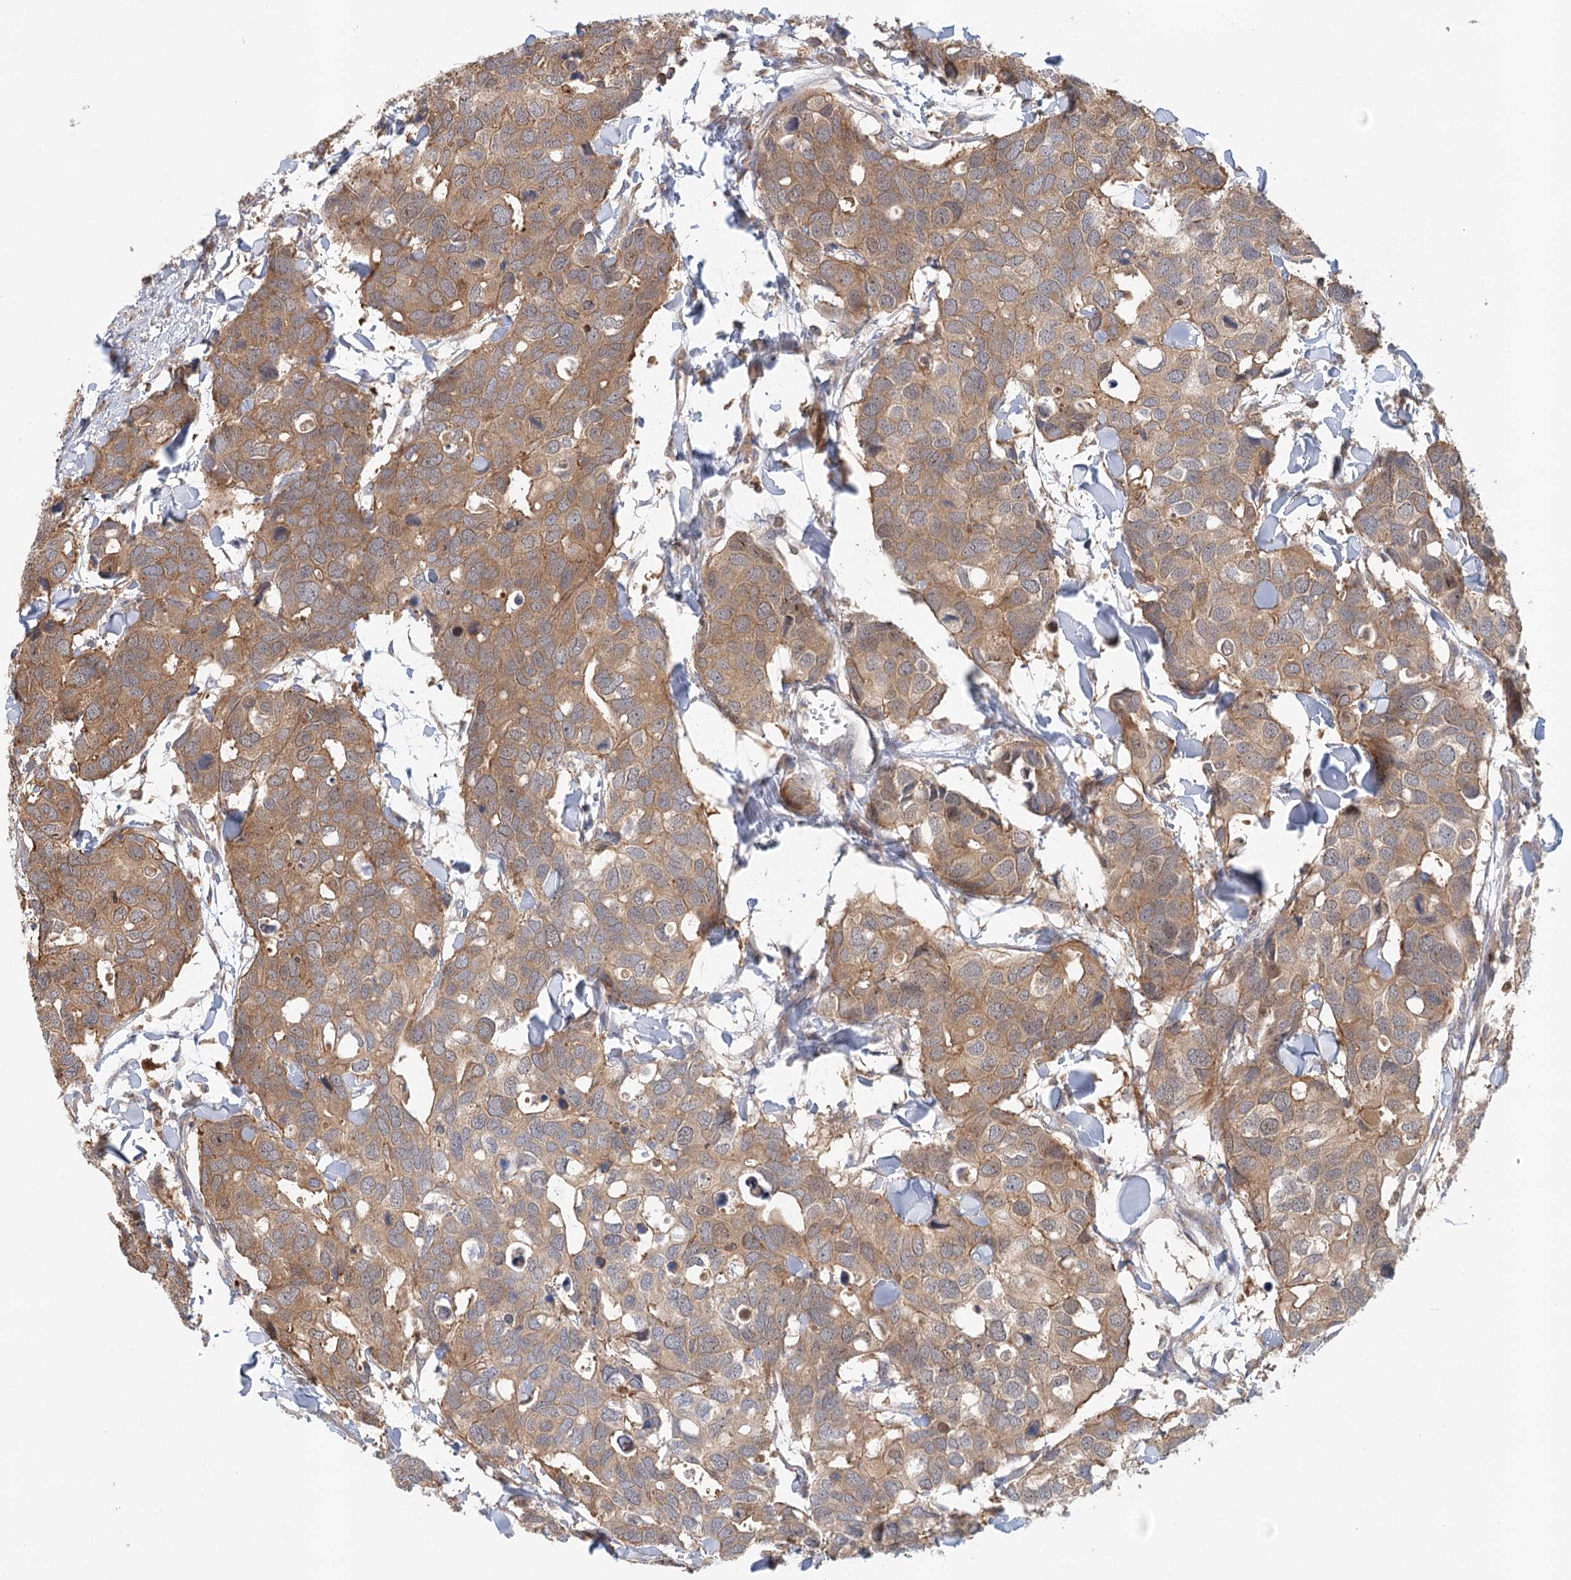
{"staining": {"intensity": "moderate", "quantity": ">75%", "location": "cytoplasmic/membranous"}, "tissue": "breast cancer", "cell_type": "Tumor cells", "image_type": "cancer", "snomed": [{"axis": "morphology", "description": "Duct carcinoma"}, {"axis": "topography", "description": "Breast"}], "caption": "Immunohistochemical staining of human breast cancer demonstrates moderate cytoplasmic/membranous protein expression in approximately >75% of tumor cells. The protein is stained brown, and the nuclei are stained in blue (DAB IHC with brightfield microscopy, high magnification).", "gene": "UMPS", "patient": {"sex": "female", "age": 83}}